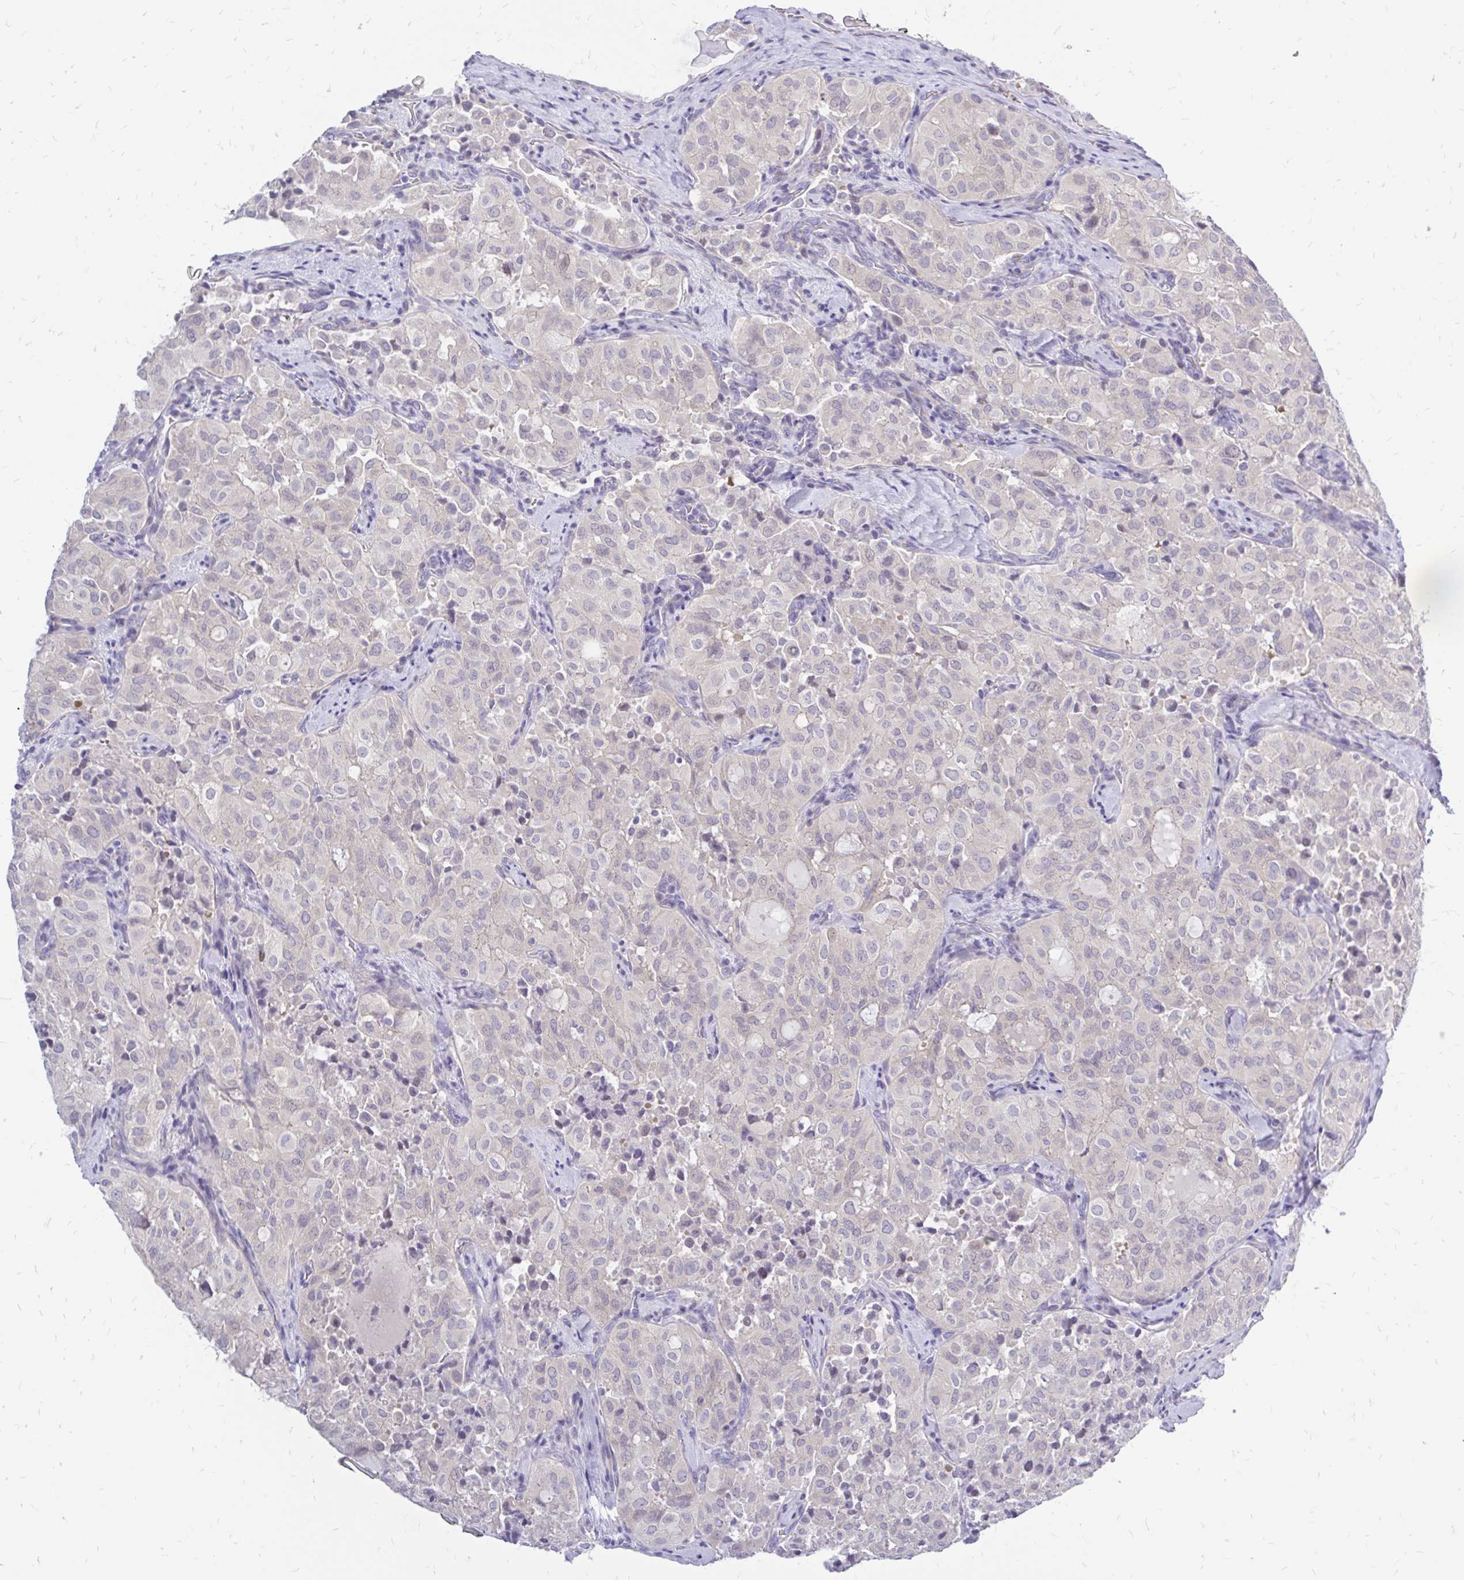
{"staining": {"intensity": "negative", "quantity": "none", "location": "none"}, "tissue": "thyroid cancer", "cell_type": "Tumor cells", "image_type": "cancer", "snomed": [{"axis": "morphology", "description": "Follicular adenoma carcinoma, NOS"}, {"axis": "topography", "description": "Thyroid gland"}], "caption": "High magnification brightfield microscopy of thyroid follicular adenoma carcinoma stained with DAB (brown) and counterstained with hematoxylin (blue): tumor cells show no significant staining.", "gene": "MAP1LC3A", "patient": {"sex": "male", "age": 75}}